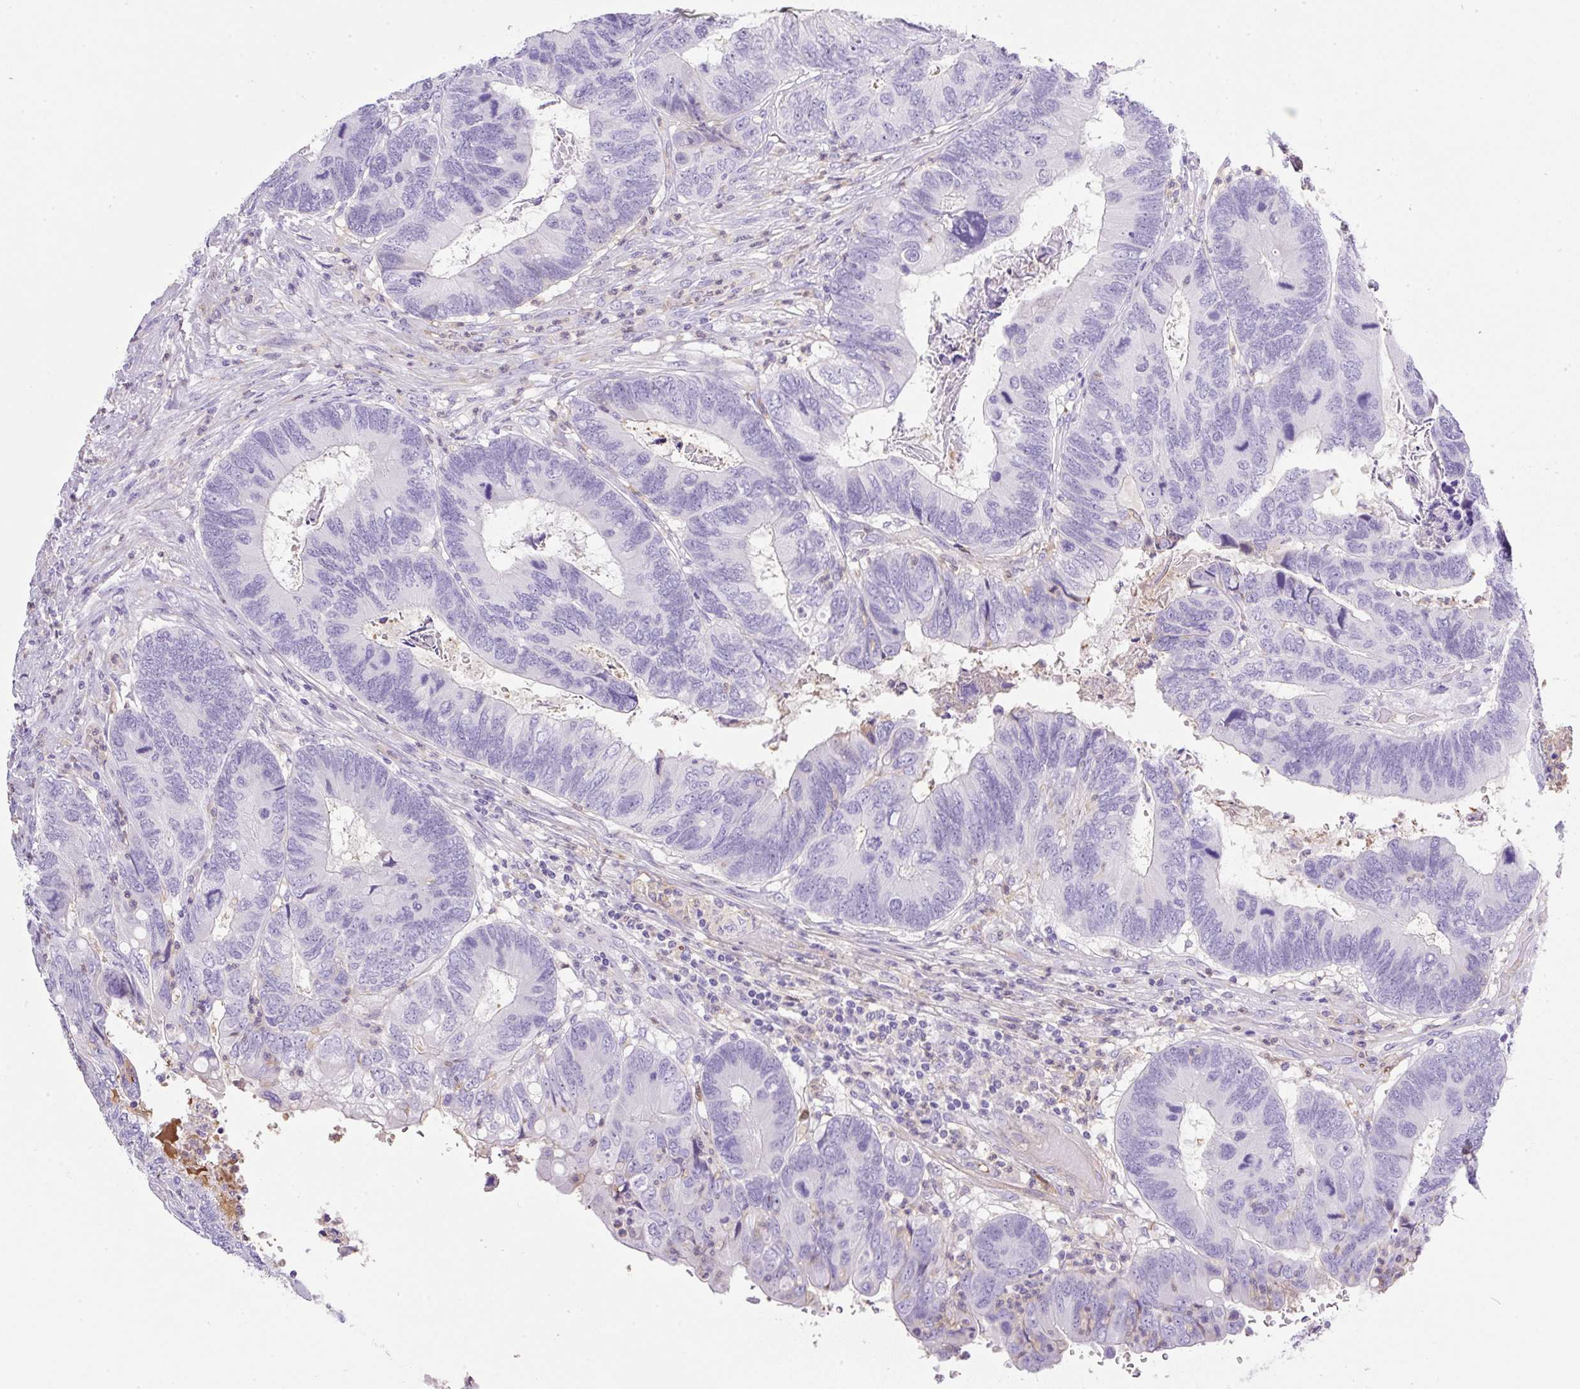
{"staining": {"intensity": "negative", "quantity": "none", "location": "none"}, "tissue": "colorectal cancer", "cell_type": "Tumor cells", "image_type": "cancer", "snomed": [{"axis": "morphology", "description": "Adenocarcinoma, NOS"}, {"axis": "topography", "description": "Colon"}], "caption": "Image shows no significant protein expression in tumor cells of colorectal adenocarcinoma.", "gene": "TDRD15", "patient": {"sex": "female", "age": 67}}